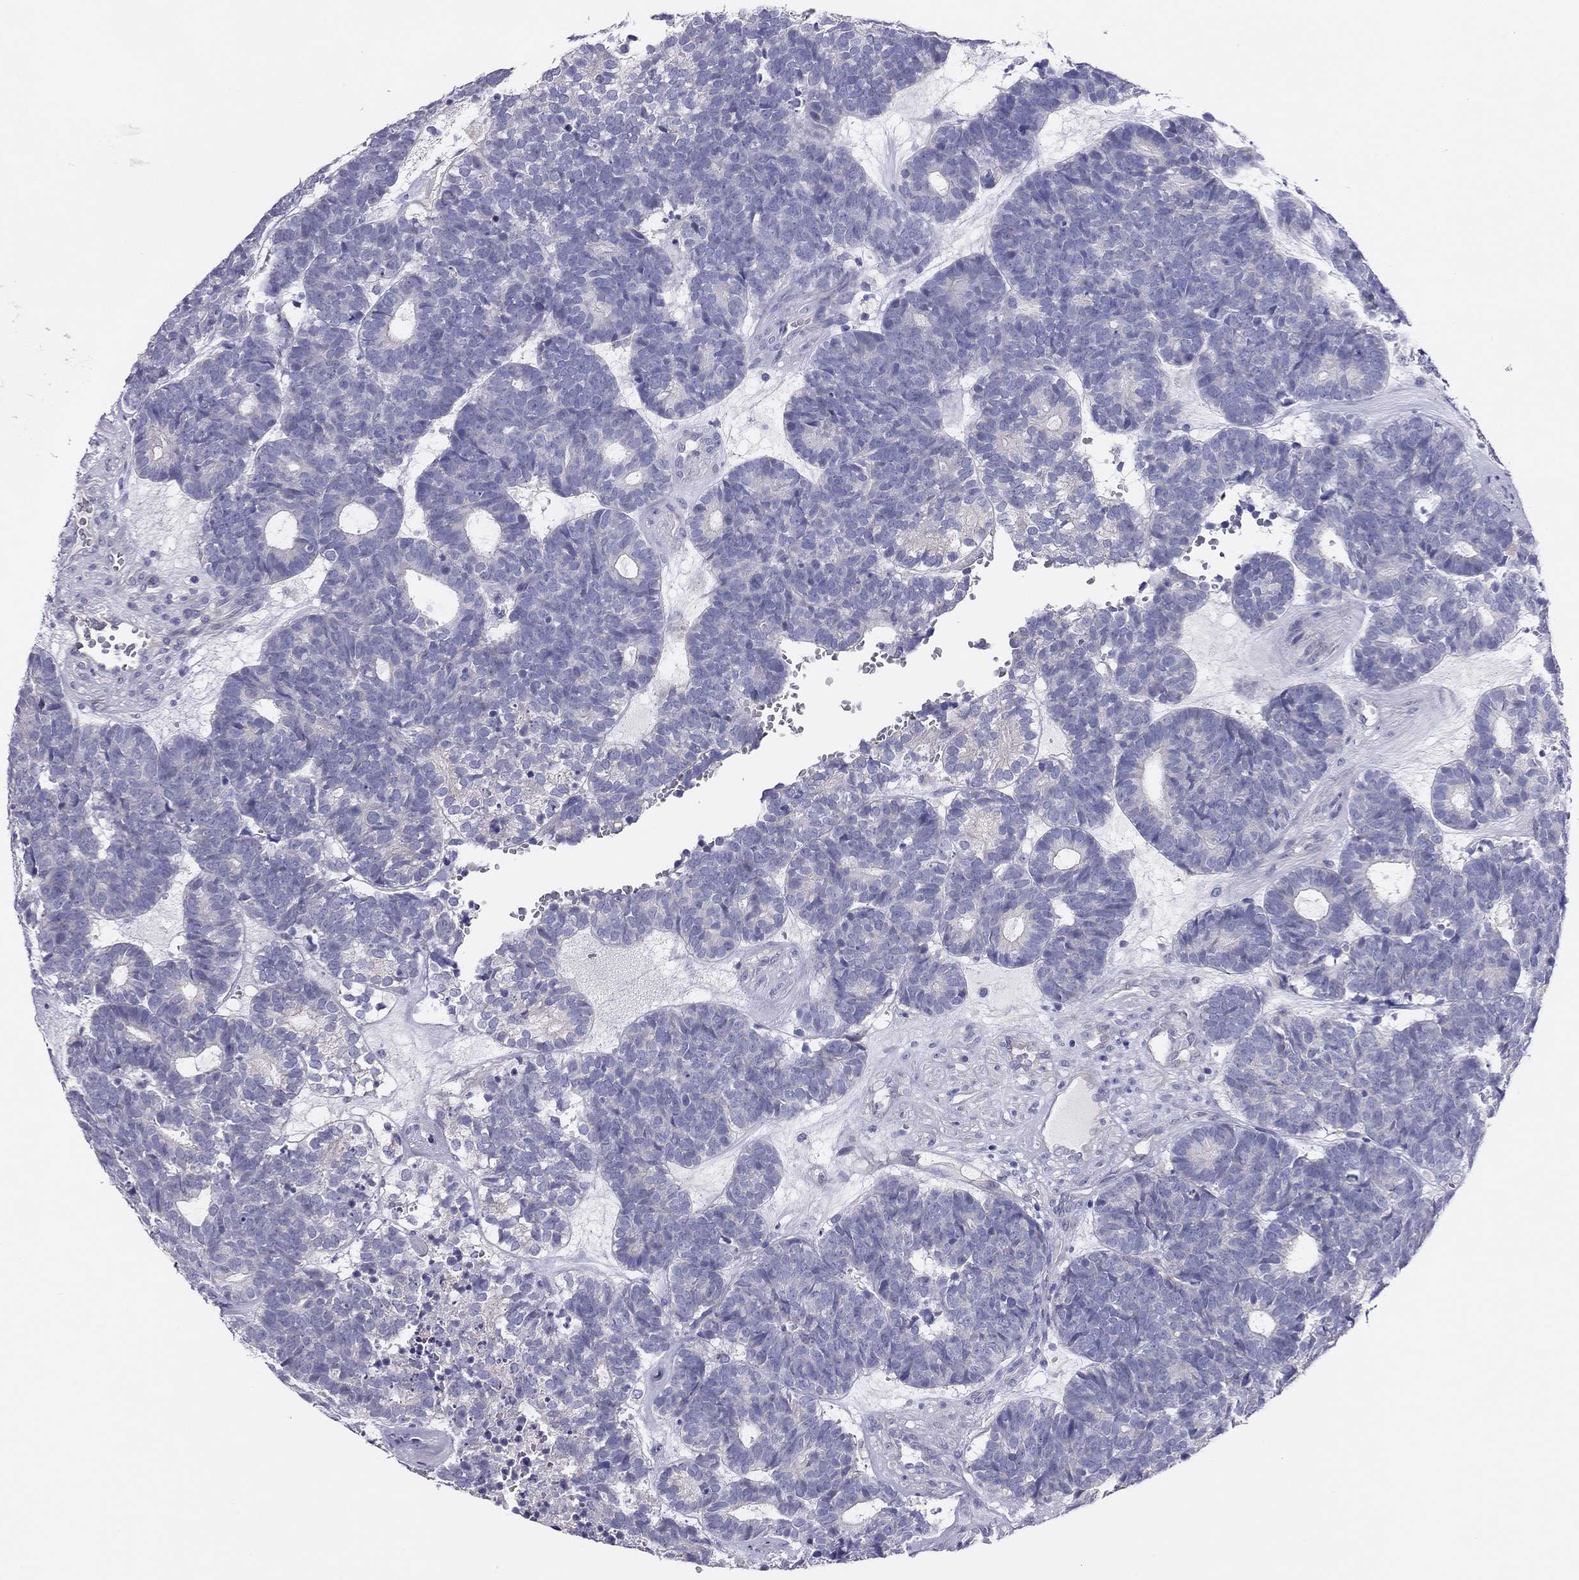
{"staining": {"intensity": "negative", "quantity": "none", "location": "none"}, "tissue": "head and neck cancer", "cell_type": "Tumor cells", "image_type": "cancer", "snomed": [{"axis": "morphology", "description": "Adenocarcinoma, NOS"}, {"axis": "topography", "description": "Head-Neck"}], "caption": "Immunohistochemistry histopathology image of human adenocarcinoma (head and neck) stained for a protein (brown), which demonstrates no staining in tumor cells. Nuclei are stained in blue.", "gene": "MGAT4C", "patient": {"sex": "female", "age": 81}}